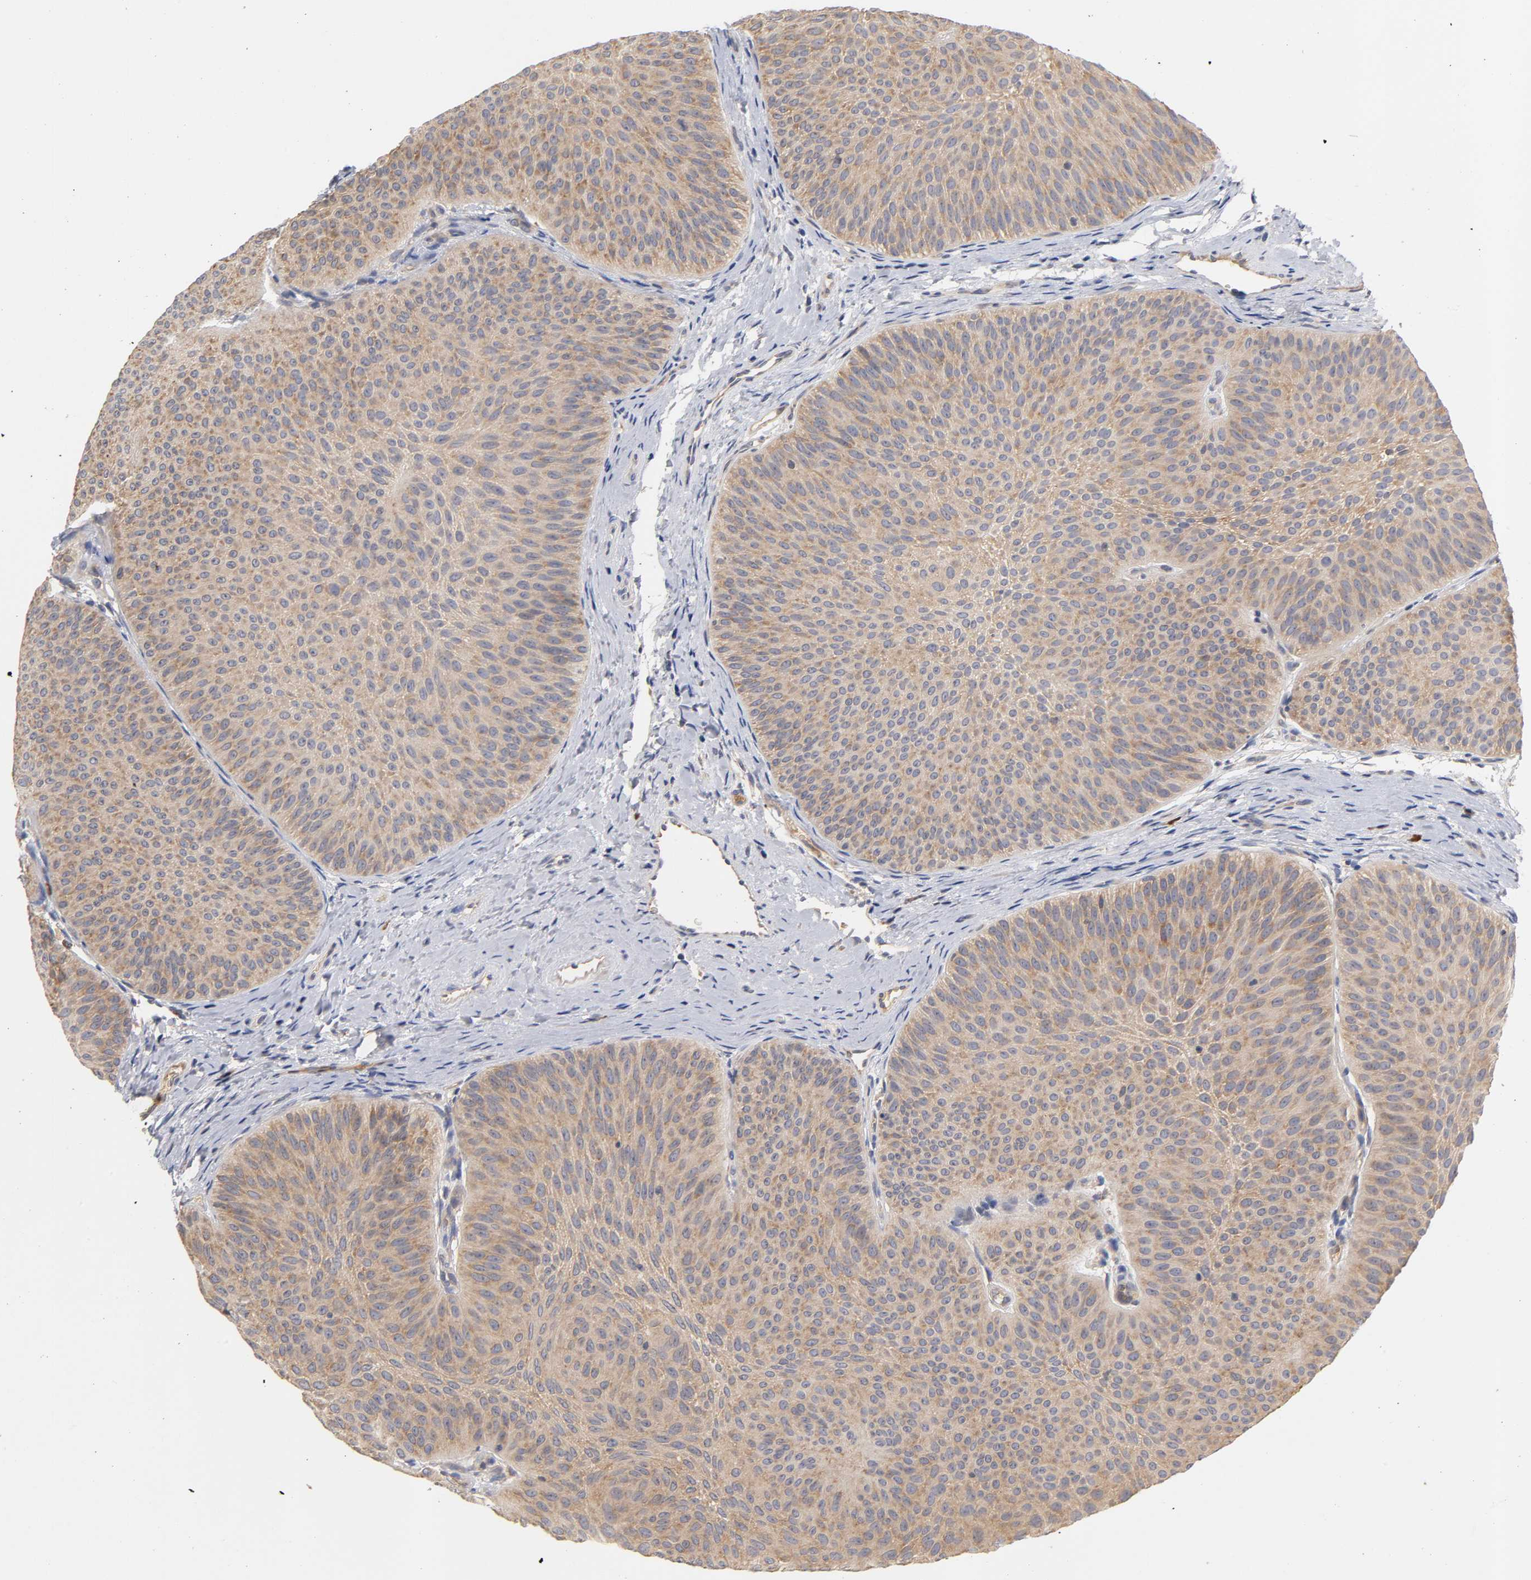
{"staining": {"intensity": "moderate", "quantity": ">75%", "location": "cytoplasmic/membranous"}, "tissue": "urothelial cancer", "cell_type": "Tumor cells", "image_type": "cancer", "snomed": [{"axis": "morphology", "description": "Urothelial carcinoma, Low grade"}, {"axis": "topography", "description": "Urinary bladder"}], "caption": "A histopathology image of human low-grade urothelial carcinoma stained for a protein exhibits moderate cytoplasmic/membranous brown staining in tumor cells.", "gene": "RPS29", "patient": {"sex": "female", "age": 60}}